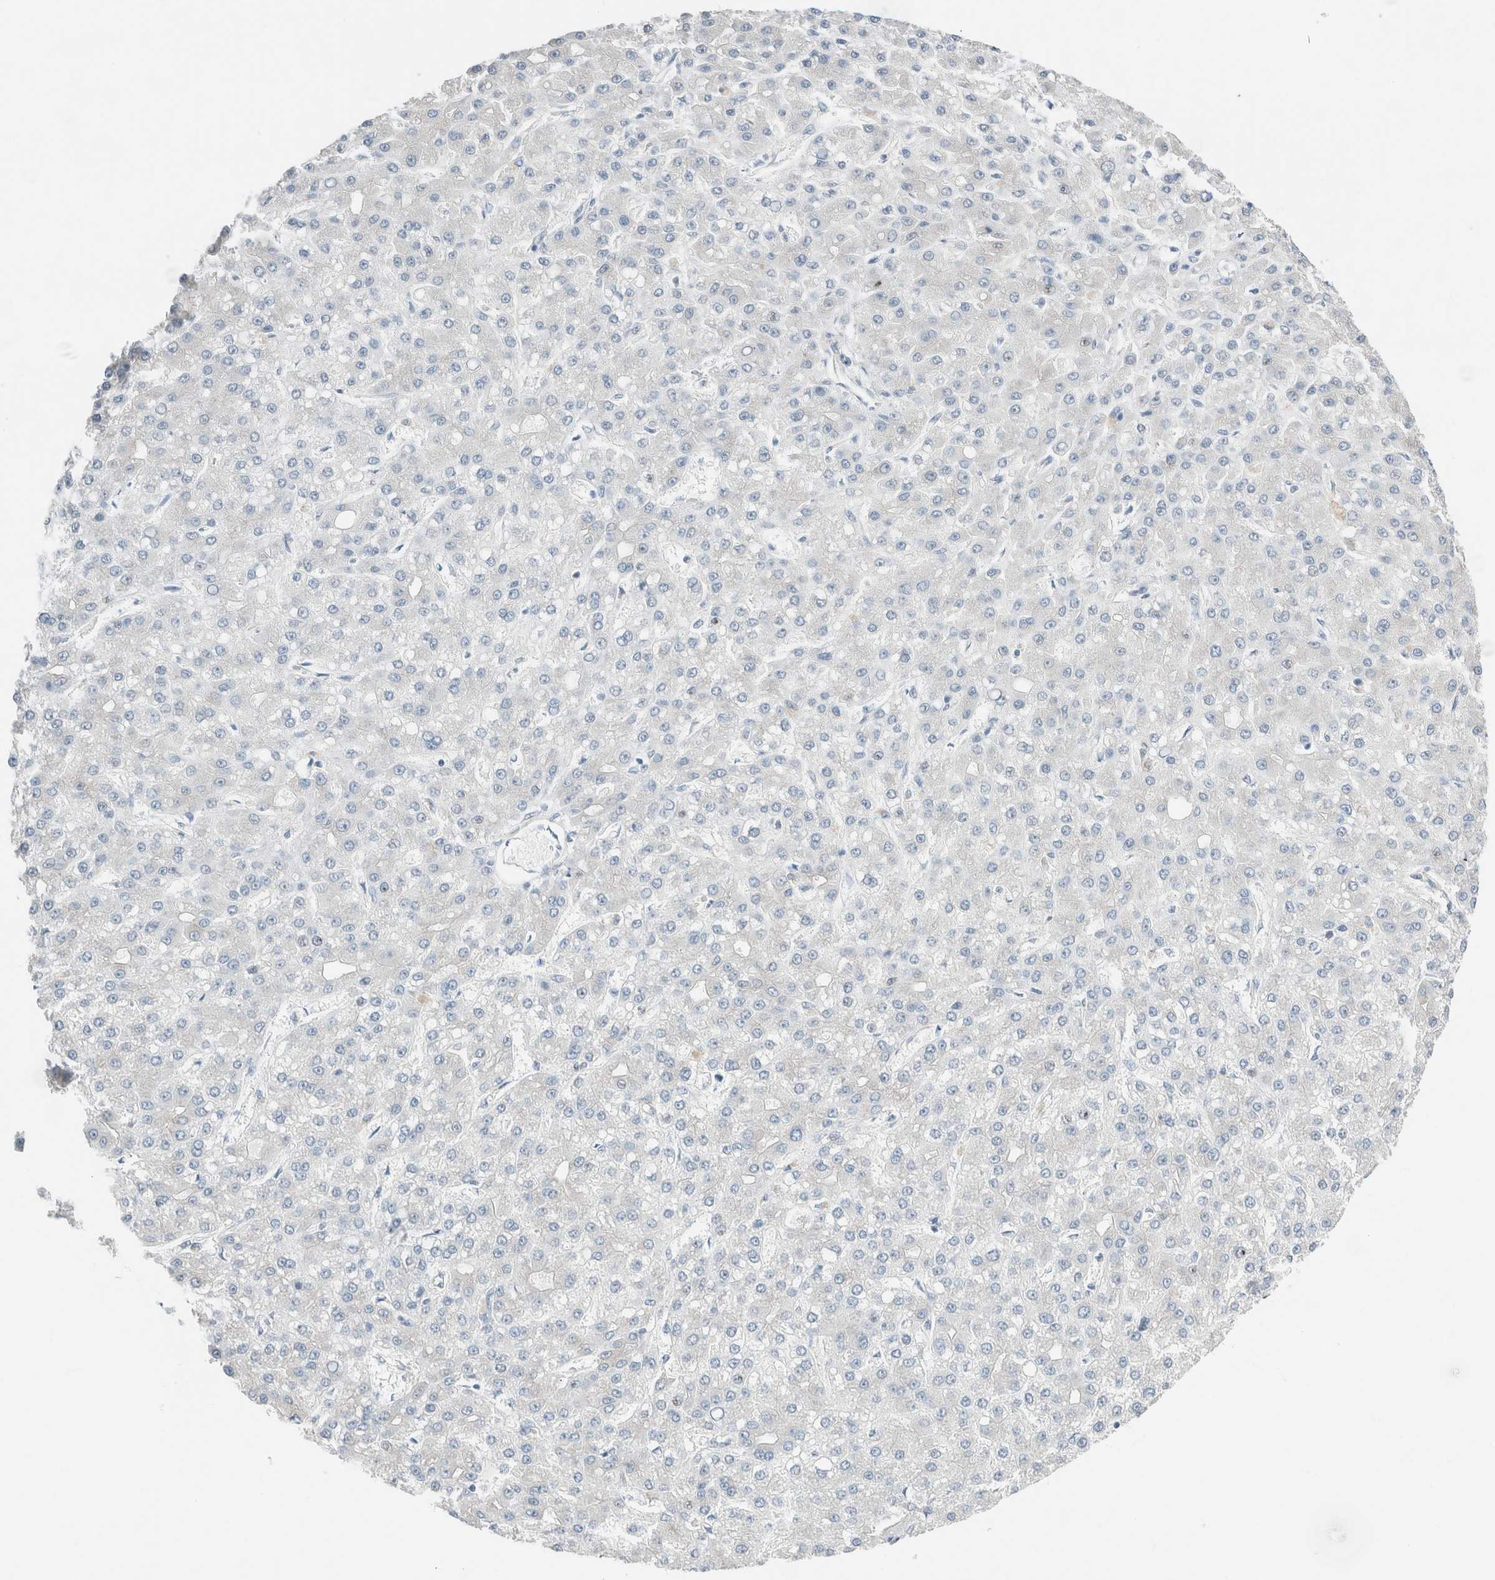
{"staining": {"intensity": "negative", "quantity": "none", "location": "none"}, "tissue": "liver cancer", "cell_type": "Tumor cells", "image_type": "cancer", "snomed": [{"axis": "morphology", "description": "Carcinoma, Hepatocellular, NOS"}, {"axis": "topography", "description": "Liver"}], "caption": "Hepatocellular carcinoma (liver) stained for a protein using immunohistochemistry shows no positivity tumor cells.", "gene": "CASC3", "patient": {"sex": "male", "age": 67}}